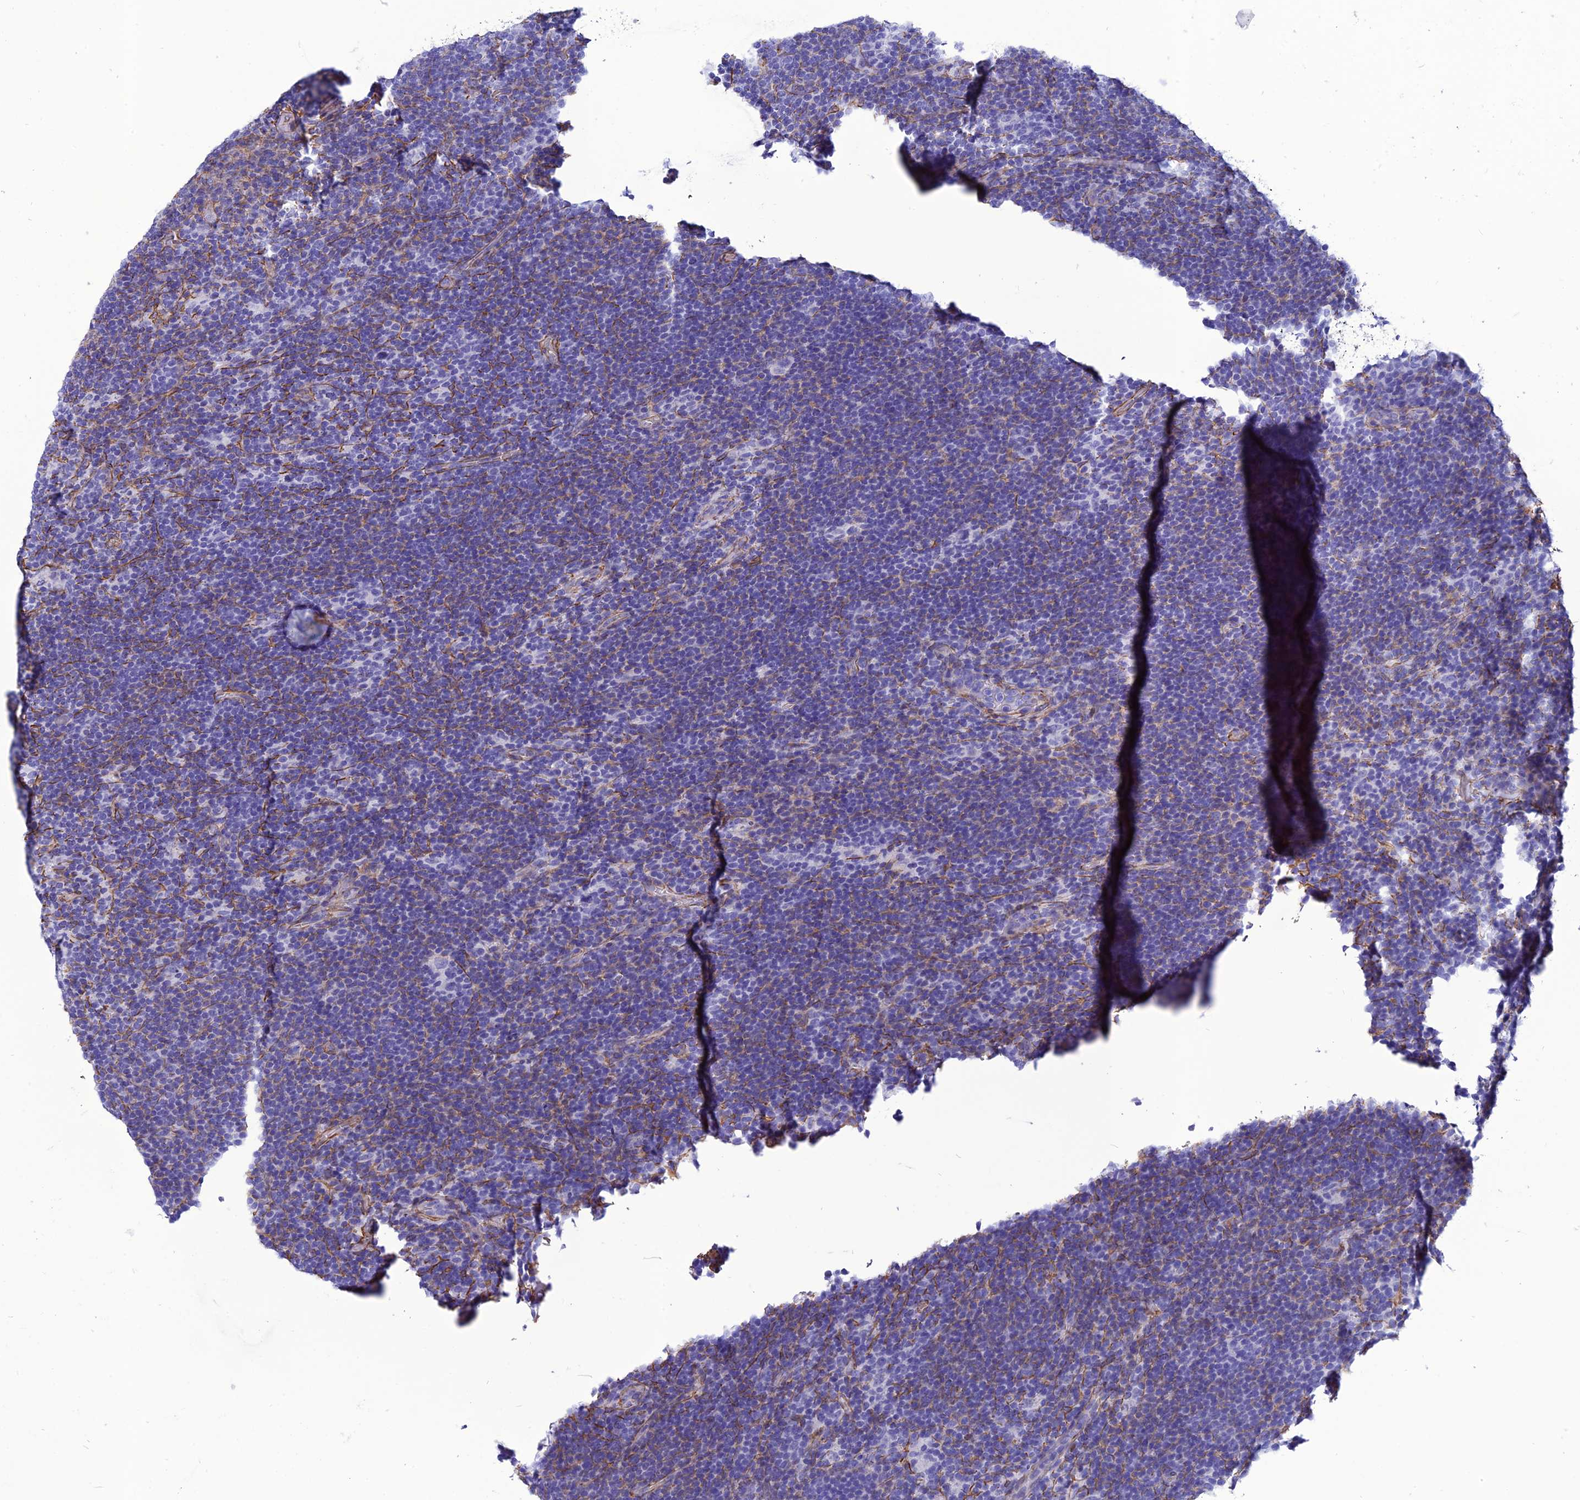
{"staining": {"intensity": "negative", "quantity": "none", "location": "none"}, "tissue": "lymphoma", "cell_type": "Tumor cells", "image_type": "cancer", "snomed": [{"axis": "morphology", "description": "Hodgkin's disease, NOS"}, {"axis": "topography", "description": "Lymph node"}], "caption": "High power microscopy image of an immunohistochemistry (IHC) micrograph of lymphoma, revealing no significant staining in tumor cells.", "gene": "NKD1", "patient": {"sex": "female", "age": 57}}